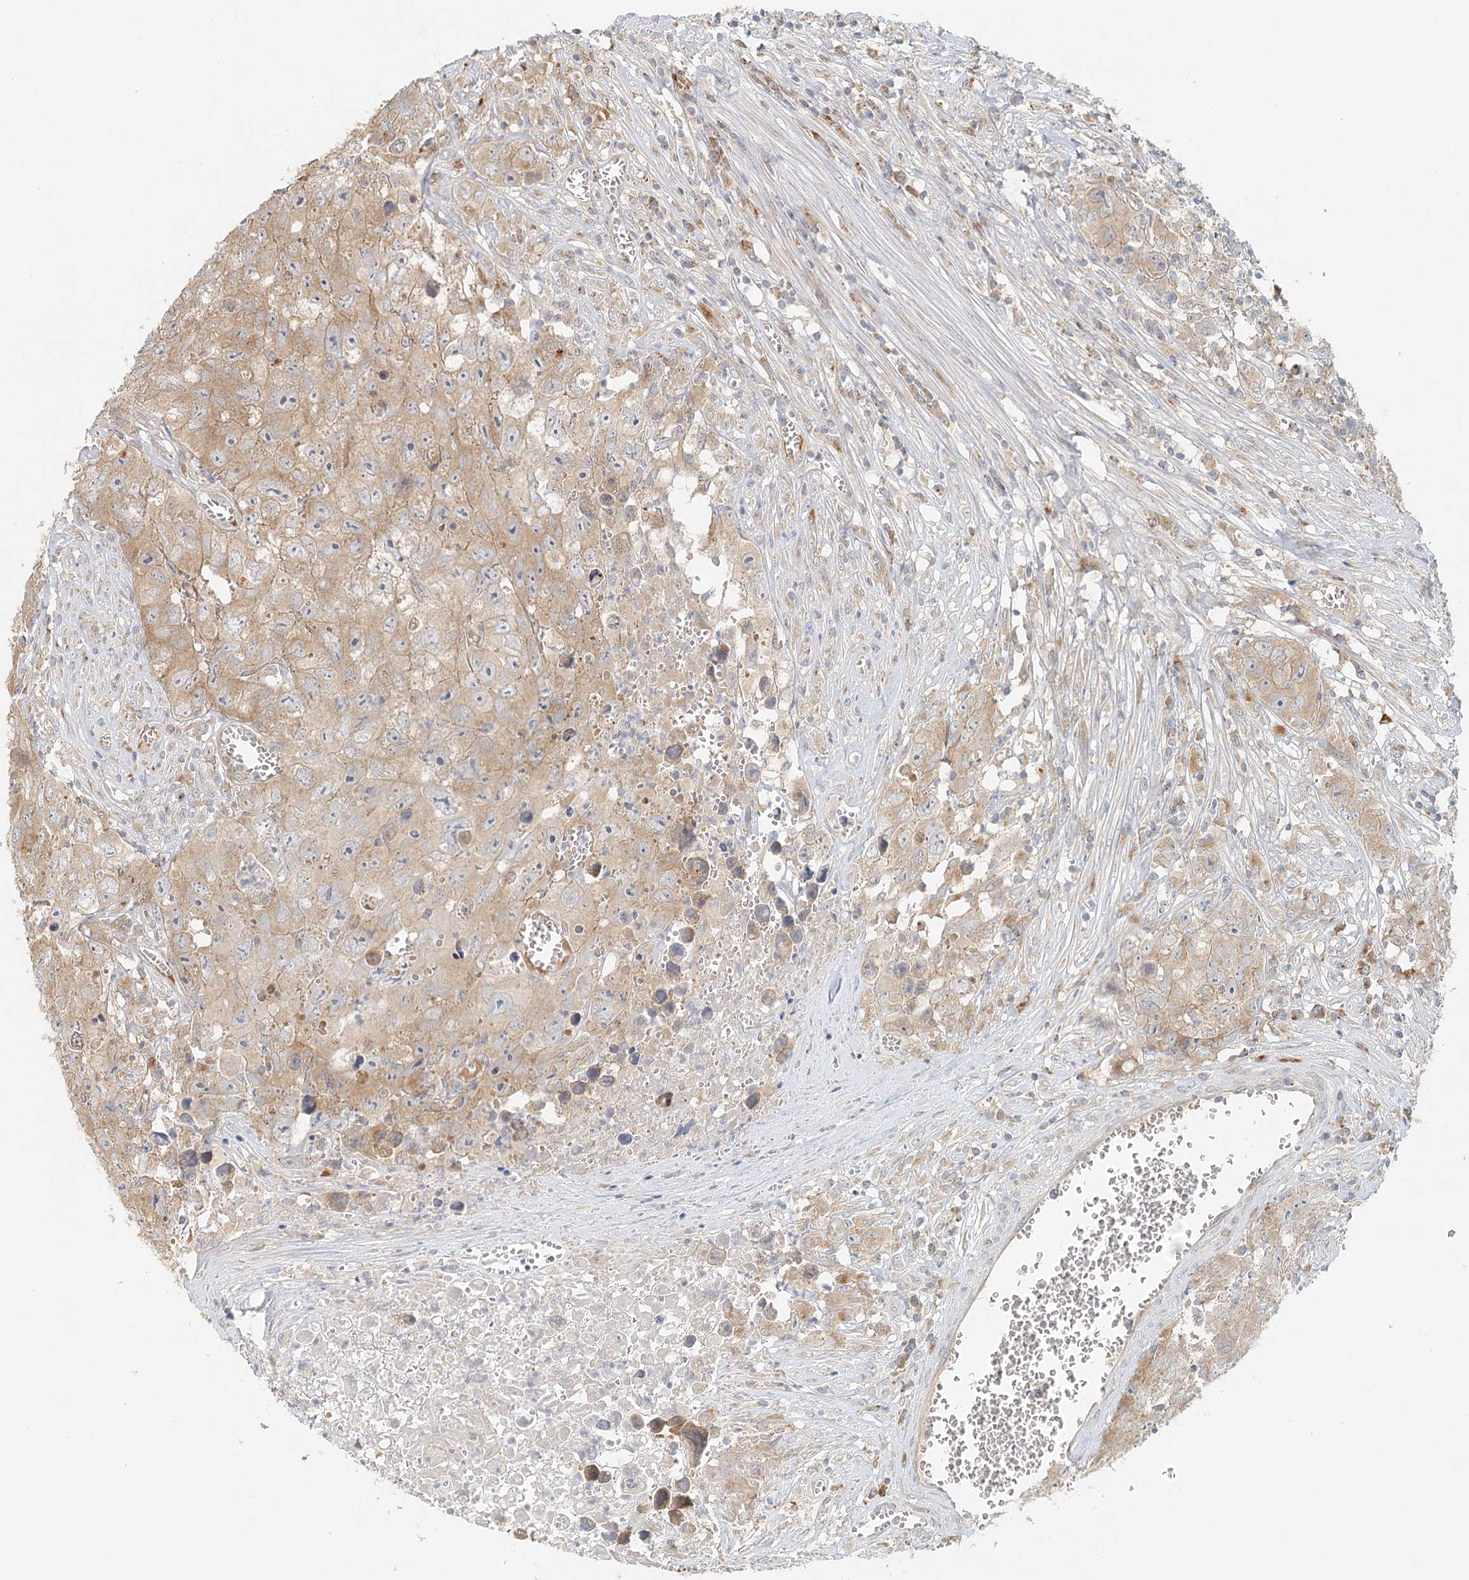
{"staining": {"intensity": "weak", "quantity": "25%-75%", "location": "cytoplasmic/membranous"}, "tissue": "testis cancer", "cell_type": "Tumor cells", "image_type": "cancer", "snomed": [{"axis": "morphology", "description": "Seminoma, NOS"}, {"axis": "morphology", "description": "Carcinoma, Embryonal, NOS"}, {"axis": "topography", "description": "Testis"}], "caption": "A micrograph of testis cancer stained for a protein displays weak cytoplasmic/membranous brown staining in tumor cells. The staining was performed using DAB (3,3'-diaminobenzidine) to visualize the protein expression in brown, while the nuclei were stained in blue with hematoxylin (Magnification: 20x).", "gene": "VSIG1", "patient": {"sex": "male", "age": 43}}